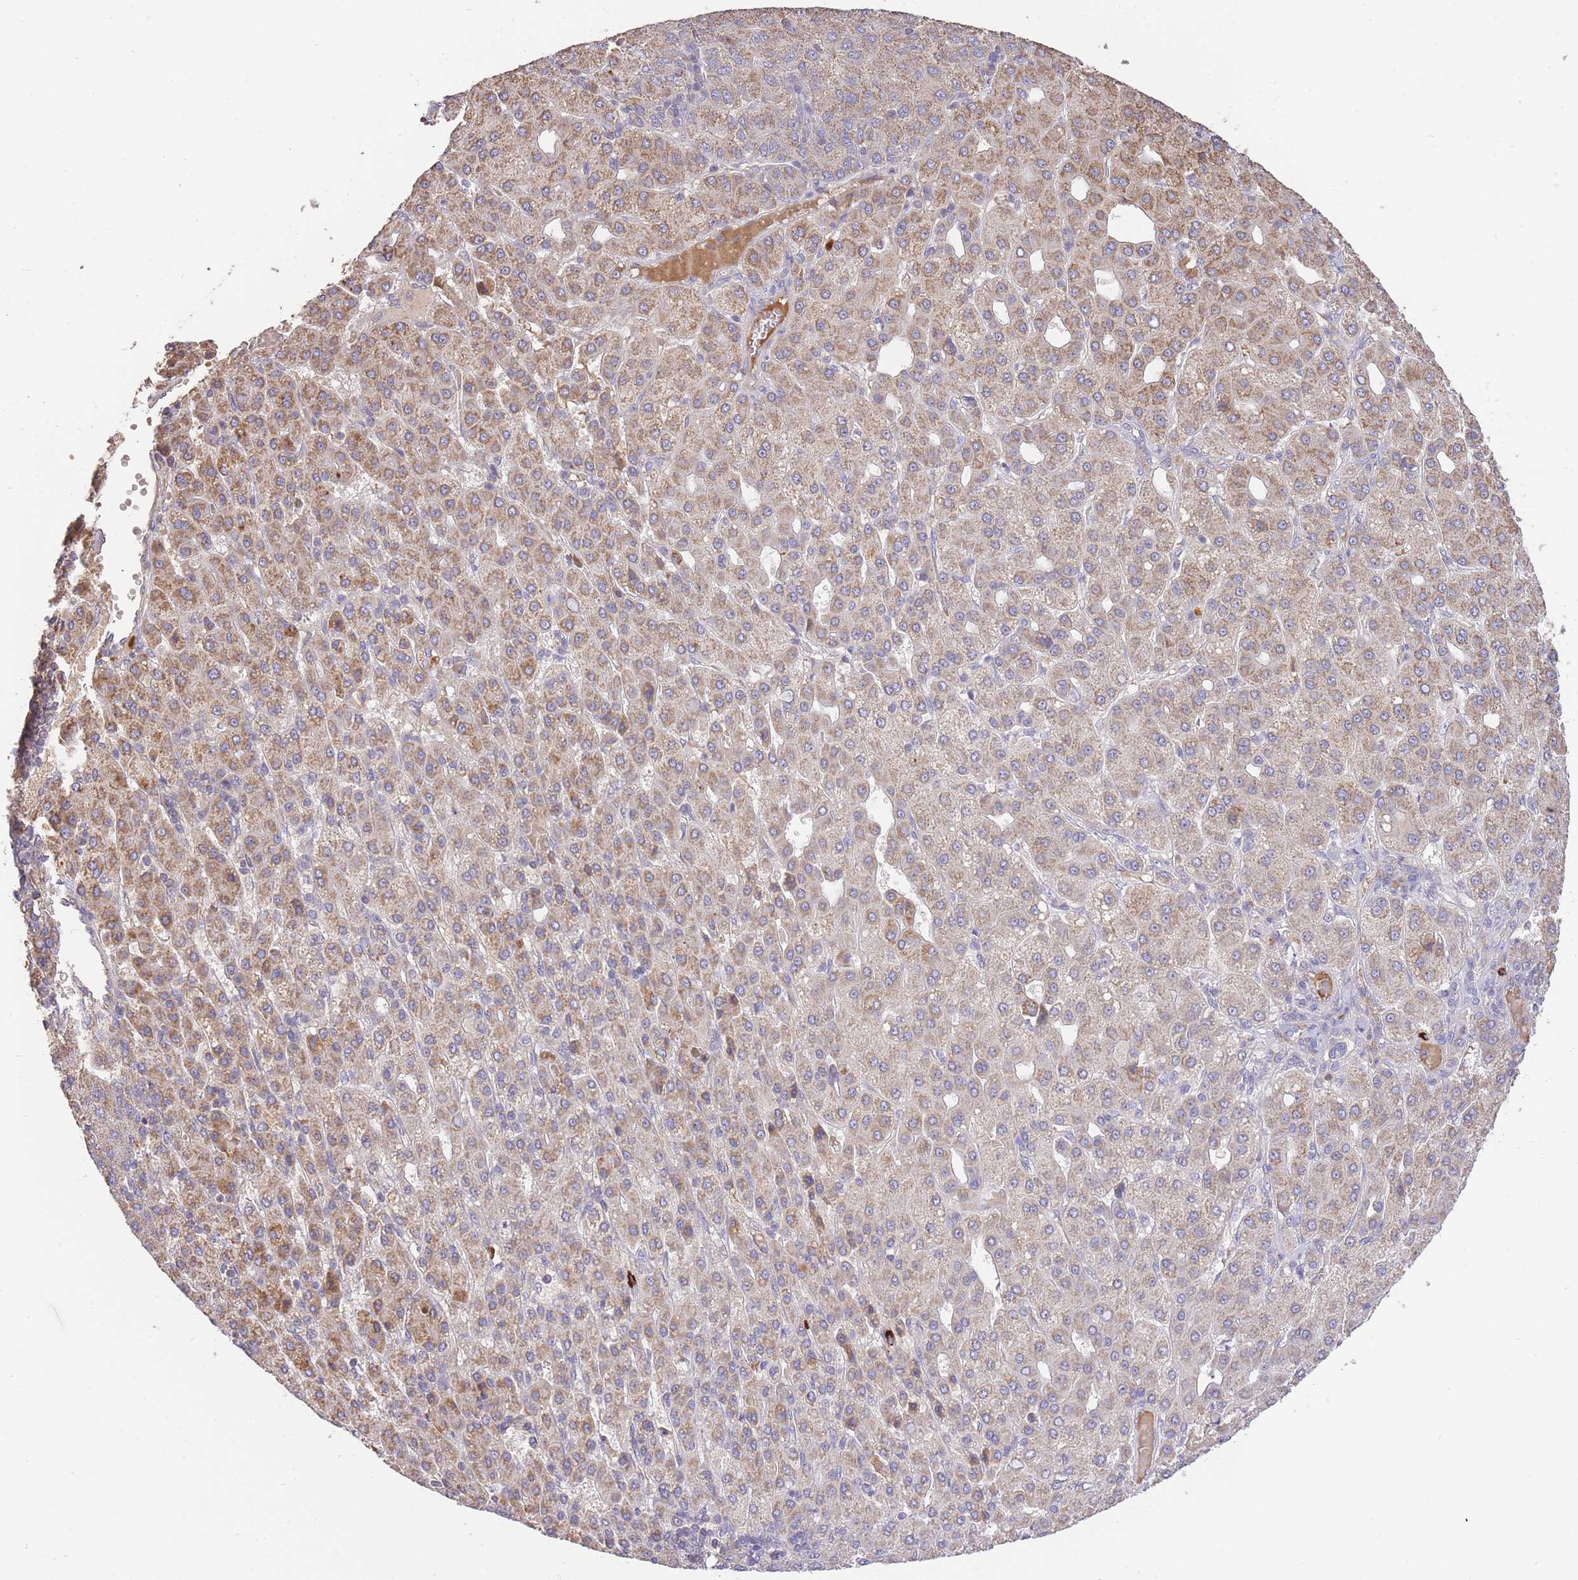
{"staining": {"intensity": "moderate", "quantity": ">75%", "location": "cytoplasmic/membranous"}, "tissue": "liver cancer", "cell_type": "Tumor cells", "image_type": "cancer", "snomed": [{"axis": "morphology", "description": "Carcinoma, Hepatocellular, NOS"}, {"axis": "topography", "description": "Liver"}], "caption": "Immunohistochemical staining of human hepatocellular carcinoma (liver) exhibits moderate cytoplasmic/membranous protein staining in about >75% of tumor cells. The staining was performed using DAB (3,3'-diaminobenzidine) to visualize the protein expression in brown, while the nuclei were stained in blue with hematoxylin (Magnification: 20x).", "gene": "PREP", "patient": {"sex": "male", "age": 65}}